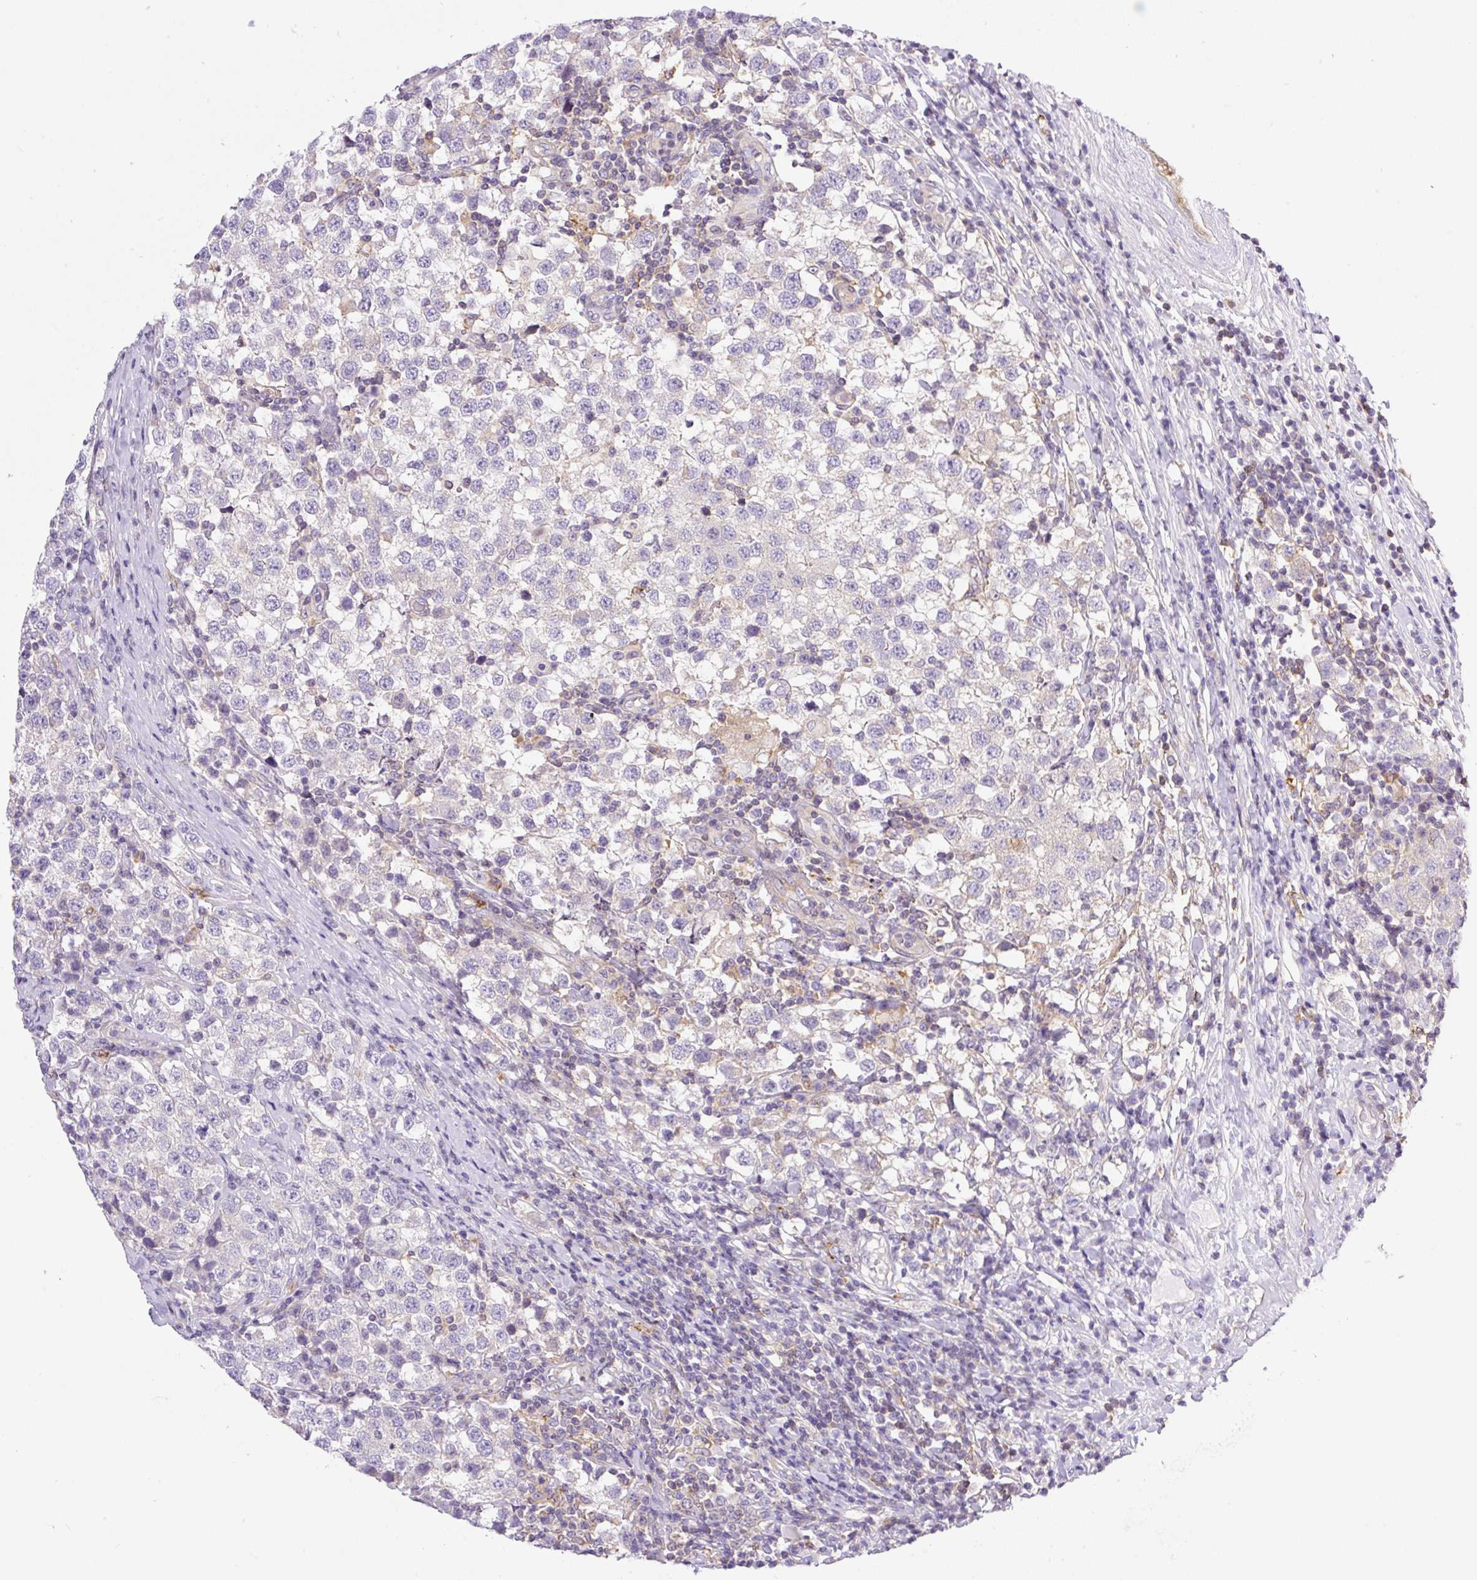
{"staining": {"intensity": "negative", "quantity": "none", "location": "none"}, "tissue": "testis cancer", "cell_type": "Tumor cells", "image_type": "cancer", "snomed": [{"axis": "morphology", "description": "Seminoma, NOS"}, {"axis": "topography", "description": "Testis"}], "caption": "Human testis cancer (seminoma) stained for a protein using IHC exhibits no positivity in tumor cells.", "gene": "CAMK2B", "patient": {"sex": "male", "age": 34}}